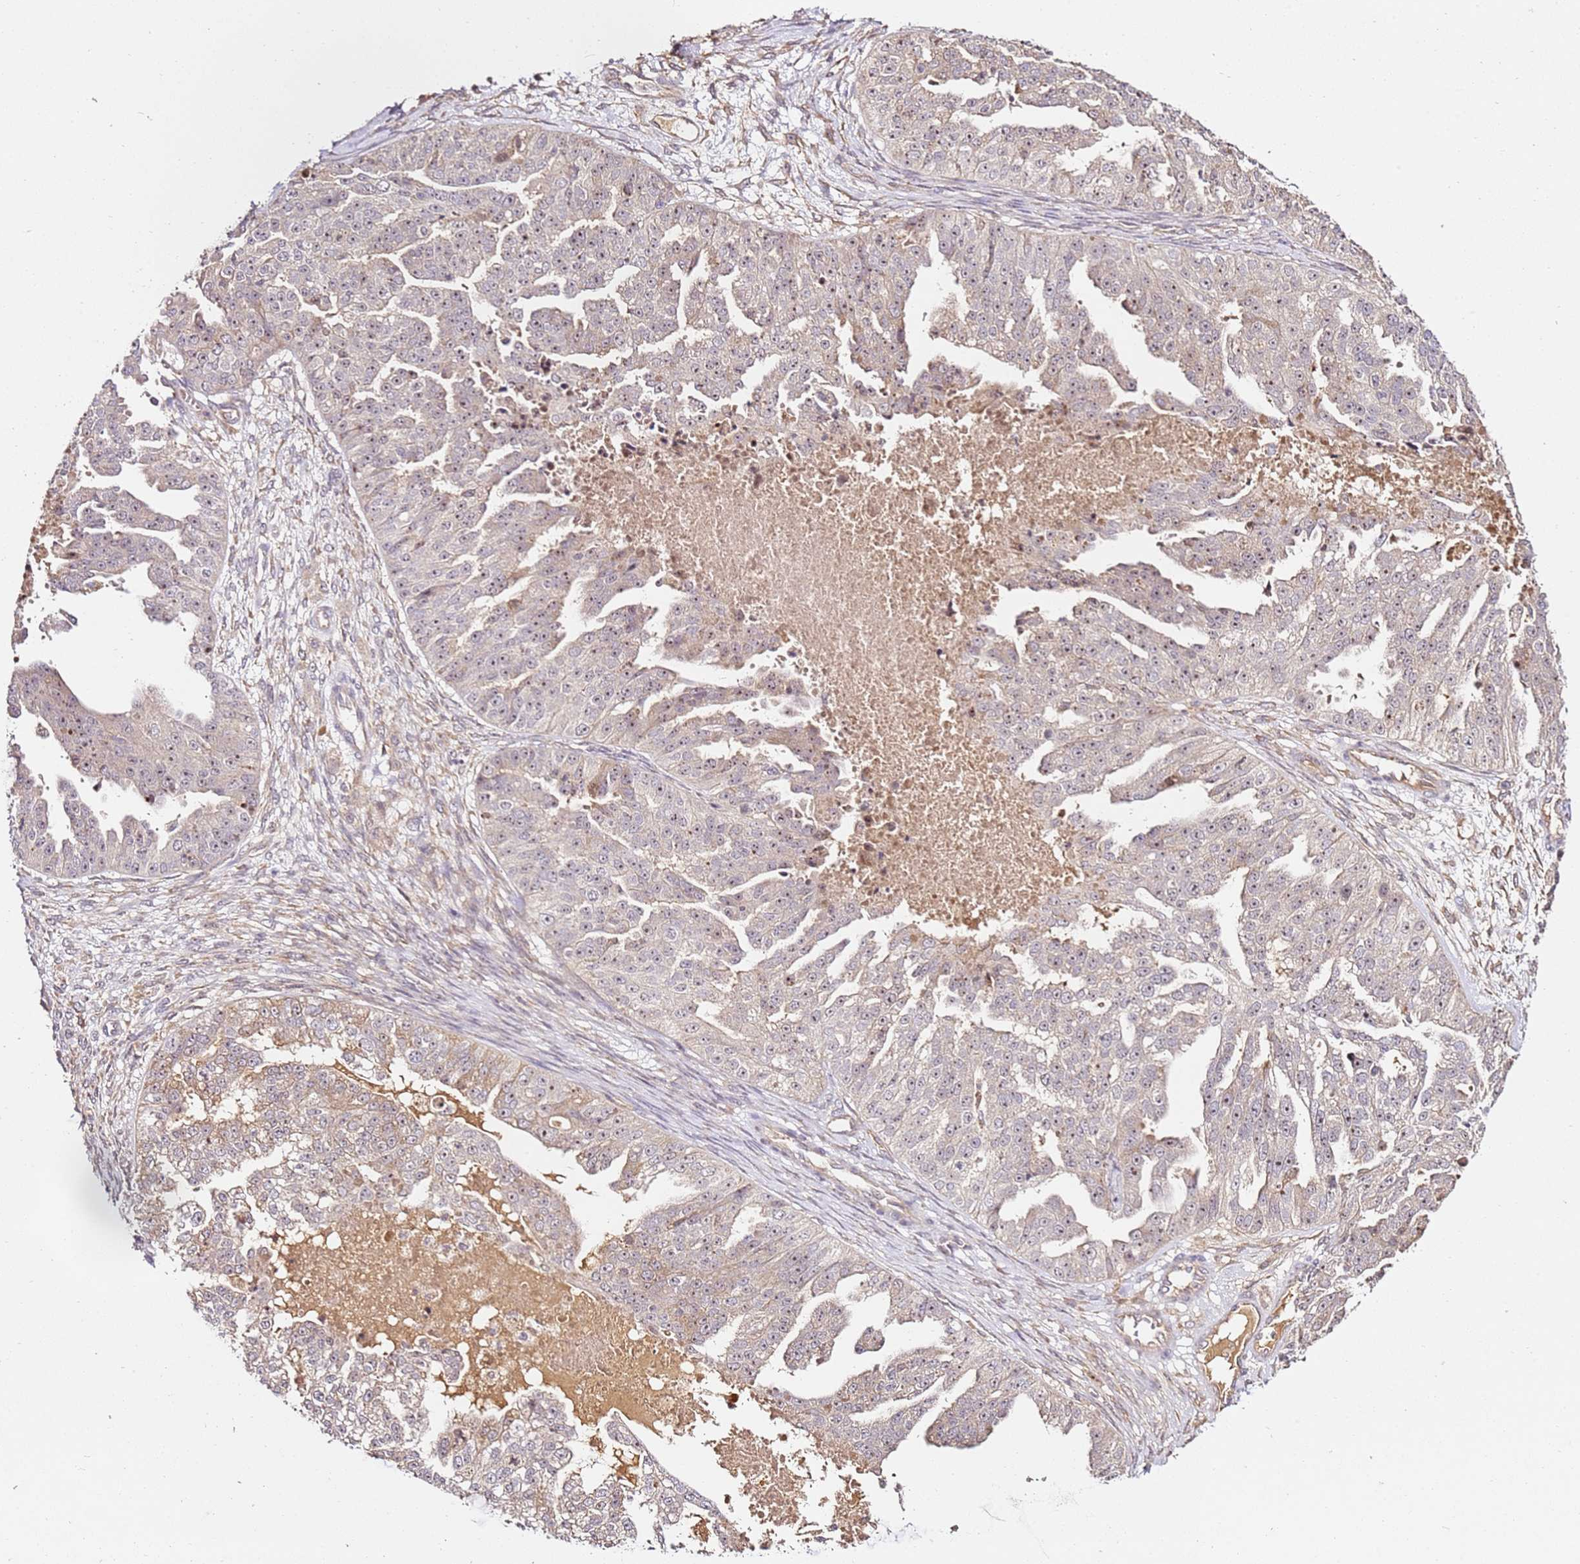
{"staining": {"intensity": "weak", "quantity": ">75%", "location": "cytoplasmic/membranous,nuclear"}, "tissue": "ovarian cancer", "cell_type": "Tumor cells", "image_type": "cancer", "snomed": [{"axis": "morphology", "description": "Cystadenocarcinoma, serous, NOS"}, {"axis": "topography", "description": "Ovary"}], "caption": "About >75% of tumor cells in human ovarian cancer (serous cystadenocarcinoma) reveal weak cytoplasmic/membranous and nuclear protein expression as visualized by brown immunohistochemical staining.", "gene": "DDX27", "patient": {"sex": "female", "age": 58}}